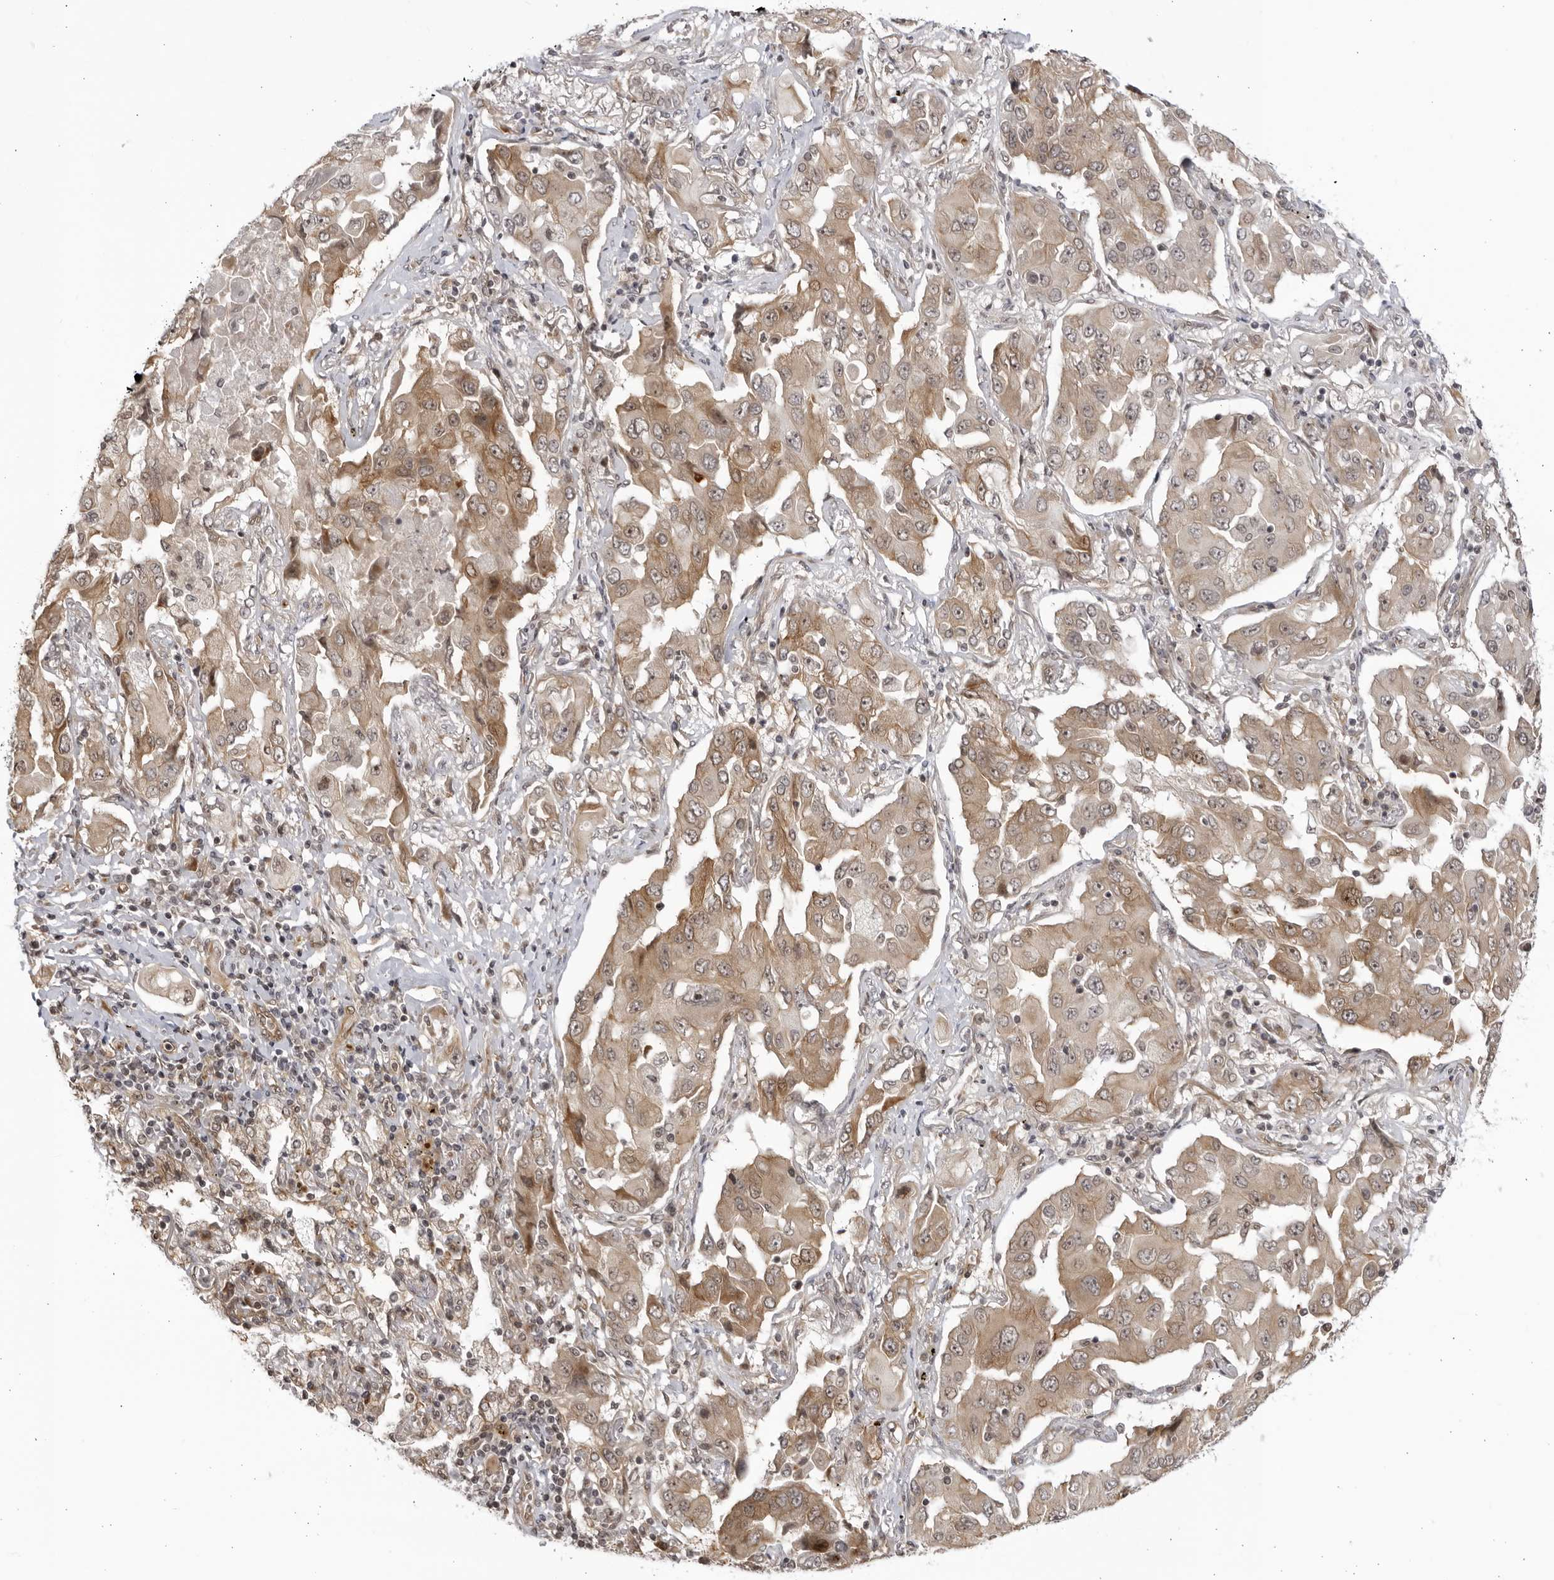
{"staining": {"intensity": "moderate", "quantity": ">75%", "location": "cytoplasmic/membranous,nuclear"}, "tissue": "lung cancer", "cell_type": "Tumor cells", "image_type": "cancer", "snomed": [{"axis": "morphology", "description": "Adenocarcinoma, NOS"}, {"axis": "topography", "description": "Lung"}], "caption": "Human lung adenocarcinoma stained with a brown dye shows moderate cytoplasmic/membranous and nuclear positive positivity in approximately >75% of tumor cells.", "gene": "CNBD1", "patient": {"sex": "female", "age": 65}}